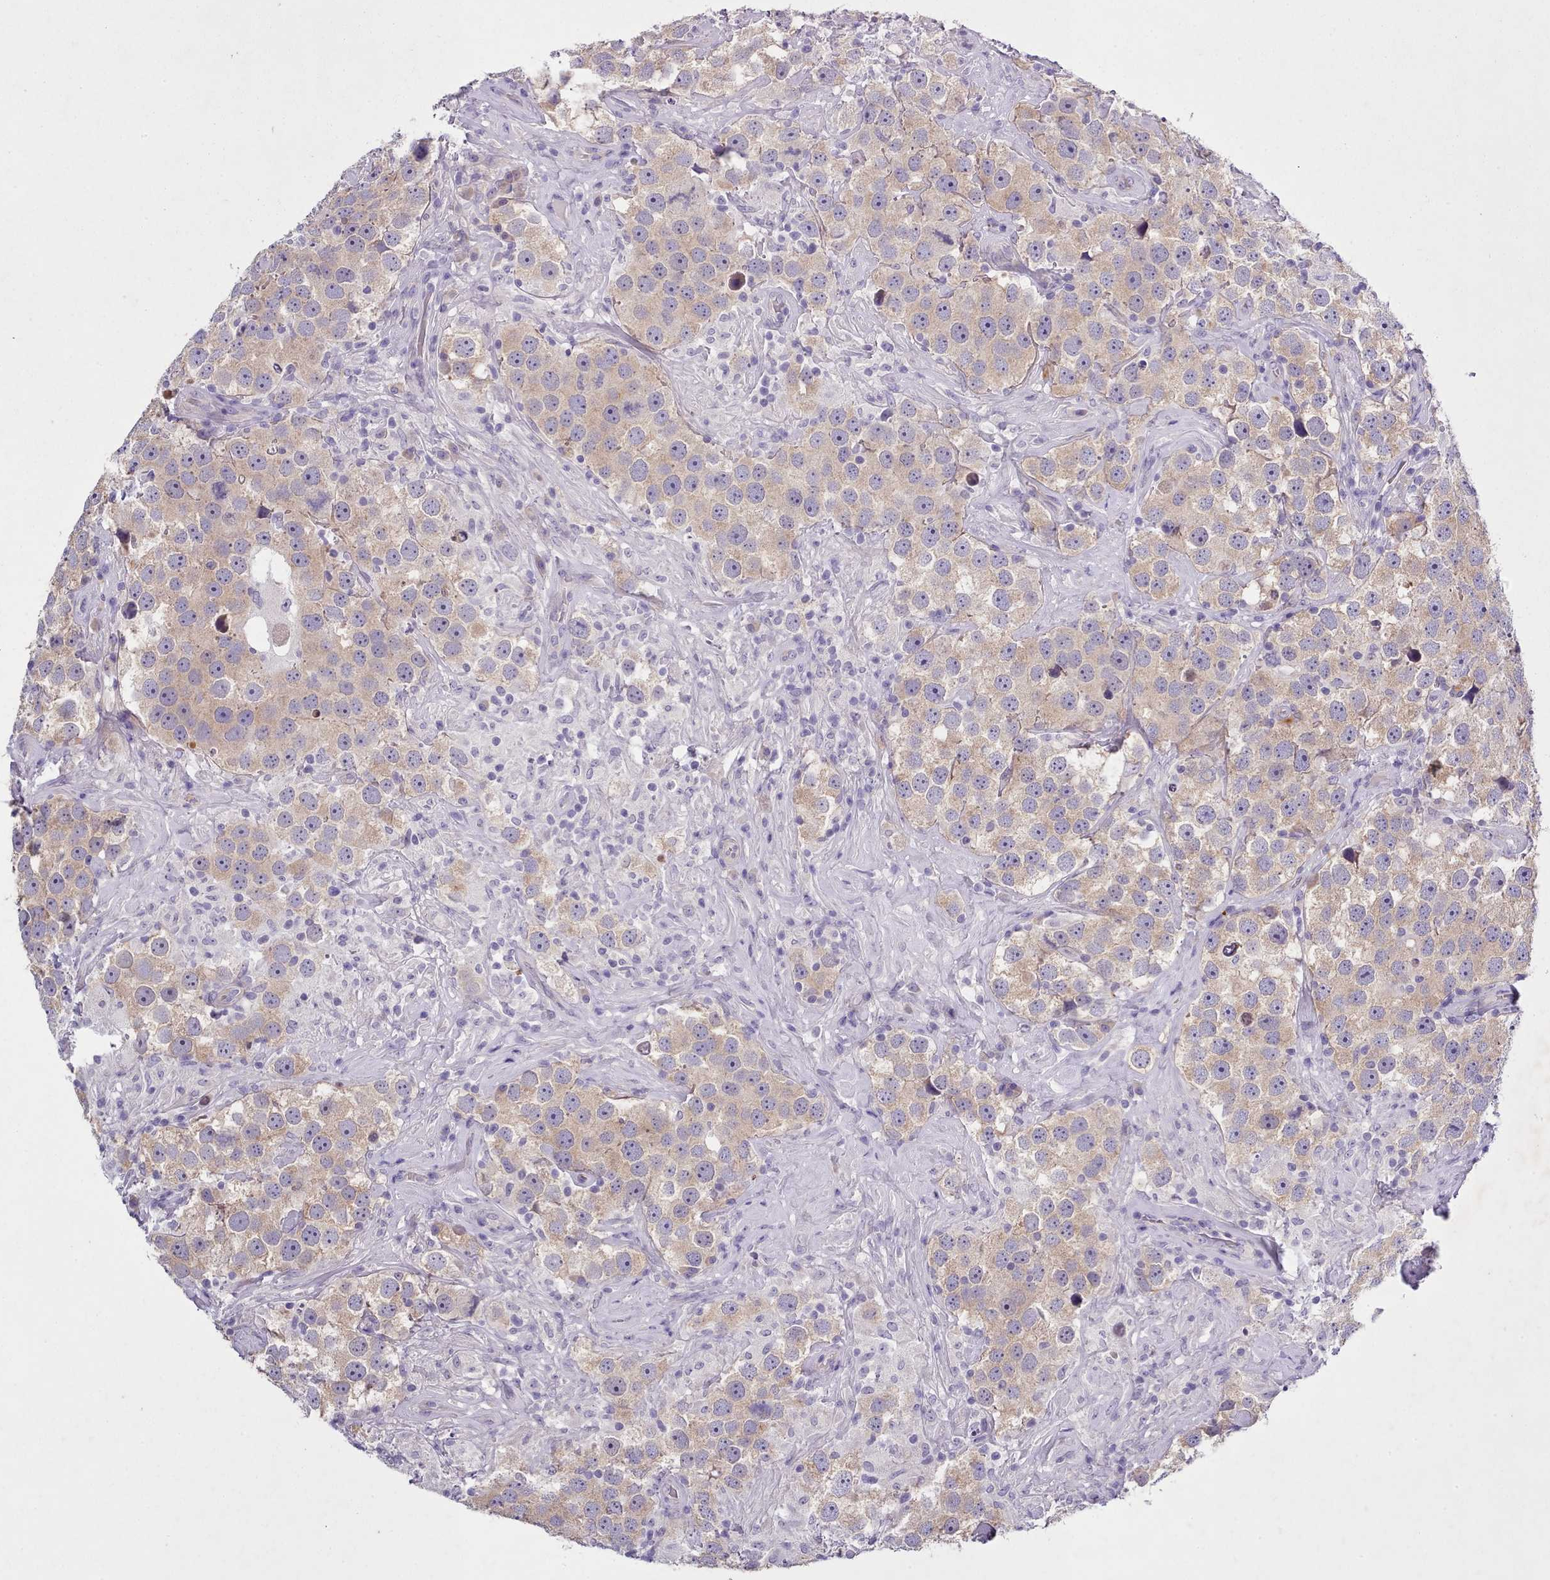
{"staining": {"intensity": "weak", "quantity": "25%-75%", "location": "cytoplasmic/membranous"}, "tissue": "testis cancer", "cell_type": "Tumor cells", "image_type": "cancer", "snomed": [{"axis": "morphology", "description": "Seminoma, NOS"}, {"axis": "topography", "description": "Testis"}], "caption": "Immunohistochemistry (IHC) (DAB) staining of testis cancer reveals weak cytoplasmic/membranous protein expression in about 25%-75% of tumor cells.", "gene": "SETX", "patient": {"sex": "male", "age": 49}}